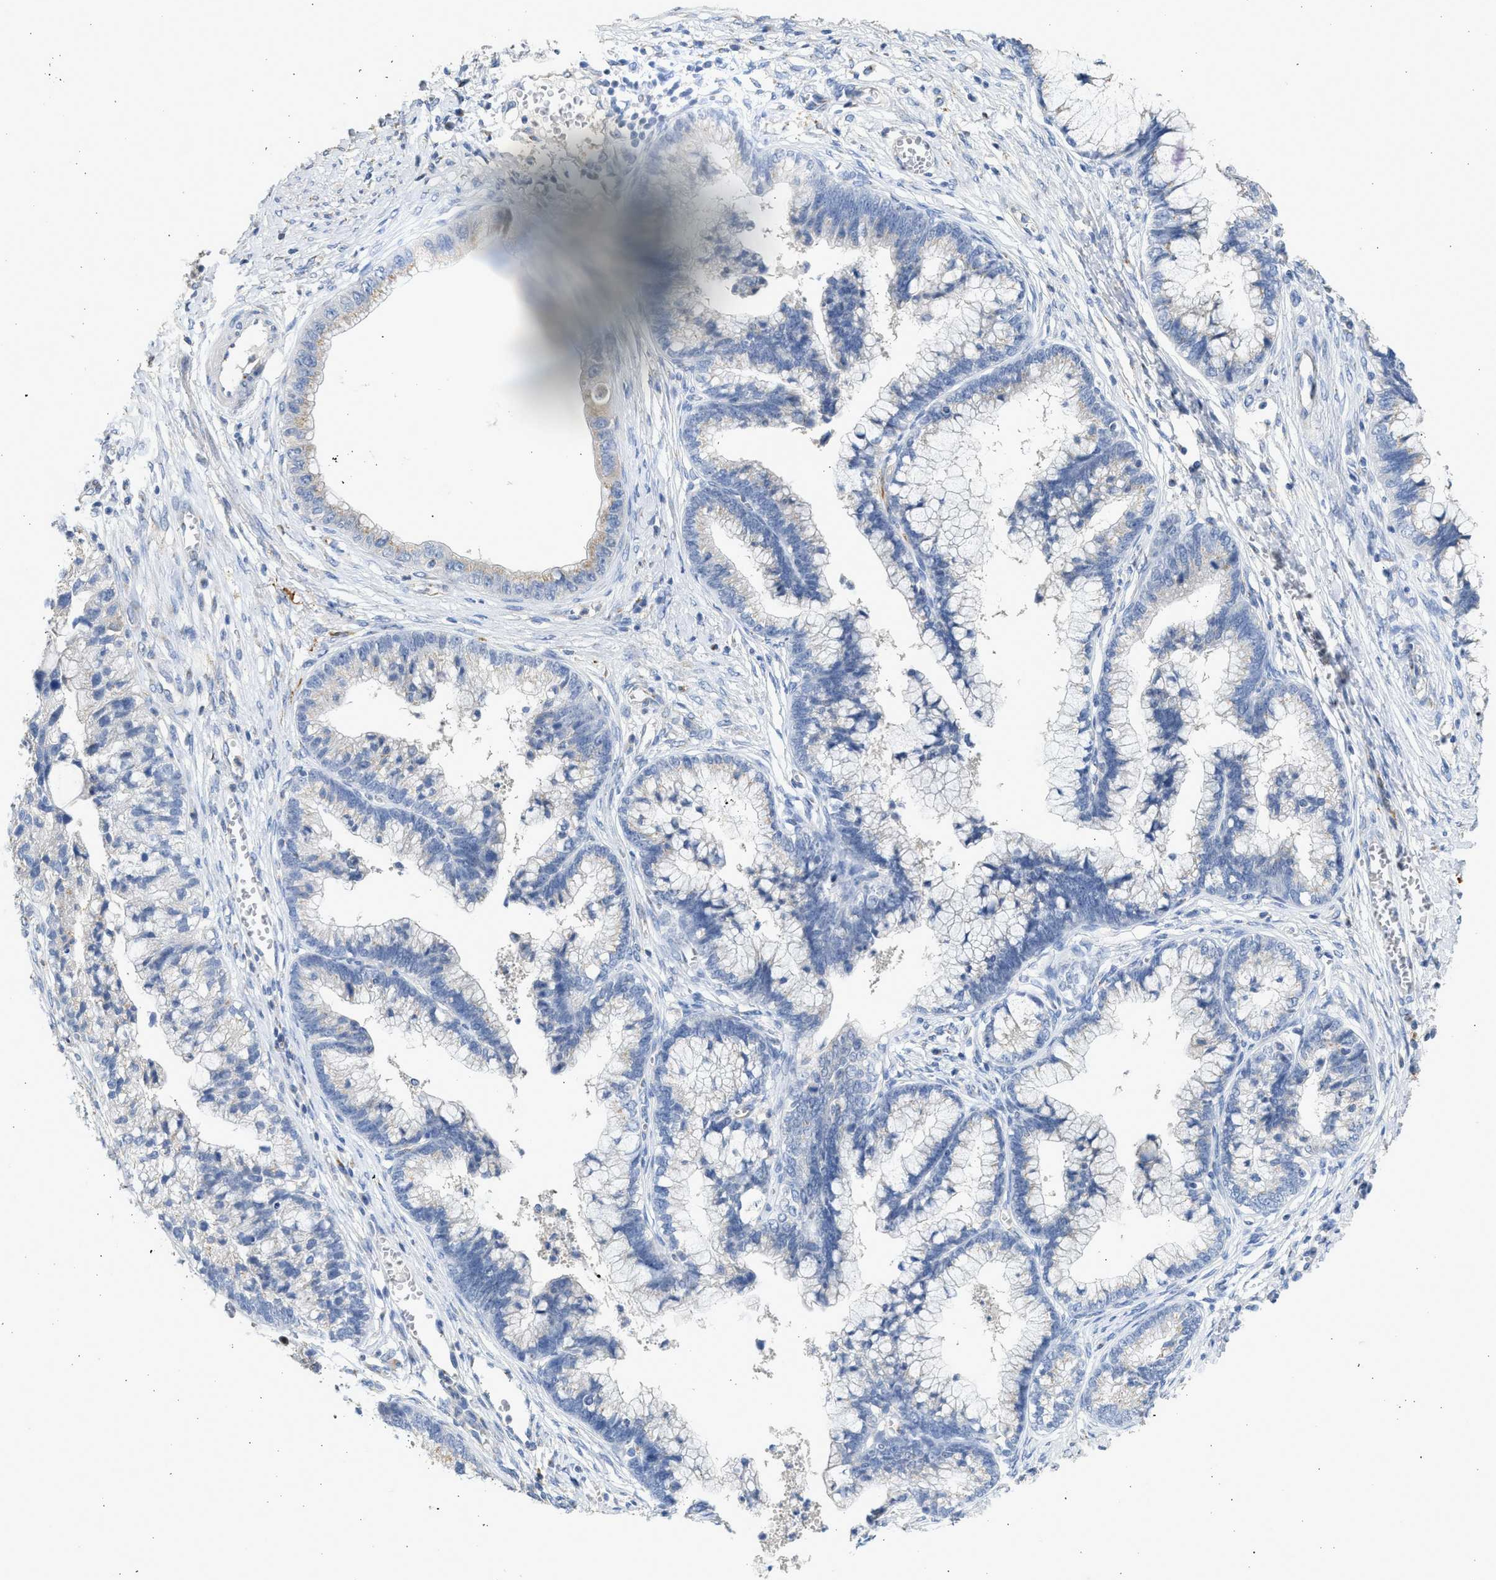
{"staining": {"intensity": "negative", "quantity": "none", "location": "none"}, "tissue": "cervical cancer", "cell_type": "Tumor cells", "image_type": "cancer", "snomed": [{"axis": "morphology", "description": "Adenocarcinoma, NOS"}, {"axis": "topography", "description": "Cervix"}], "caption": "An immunohistochemistry (IHC) micrograph of cervical cancer (adenocarcinoma) is shown. There is no staining in tumor cells of cervical cancer (adenocarcinoma).", "gene": "IPO8", "patient": {"sex": "female", "age": 44}}